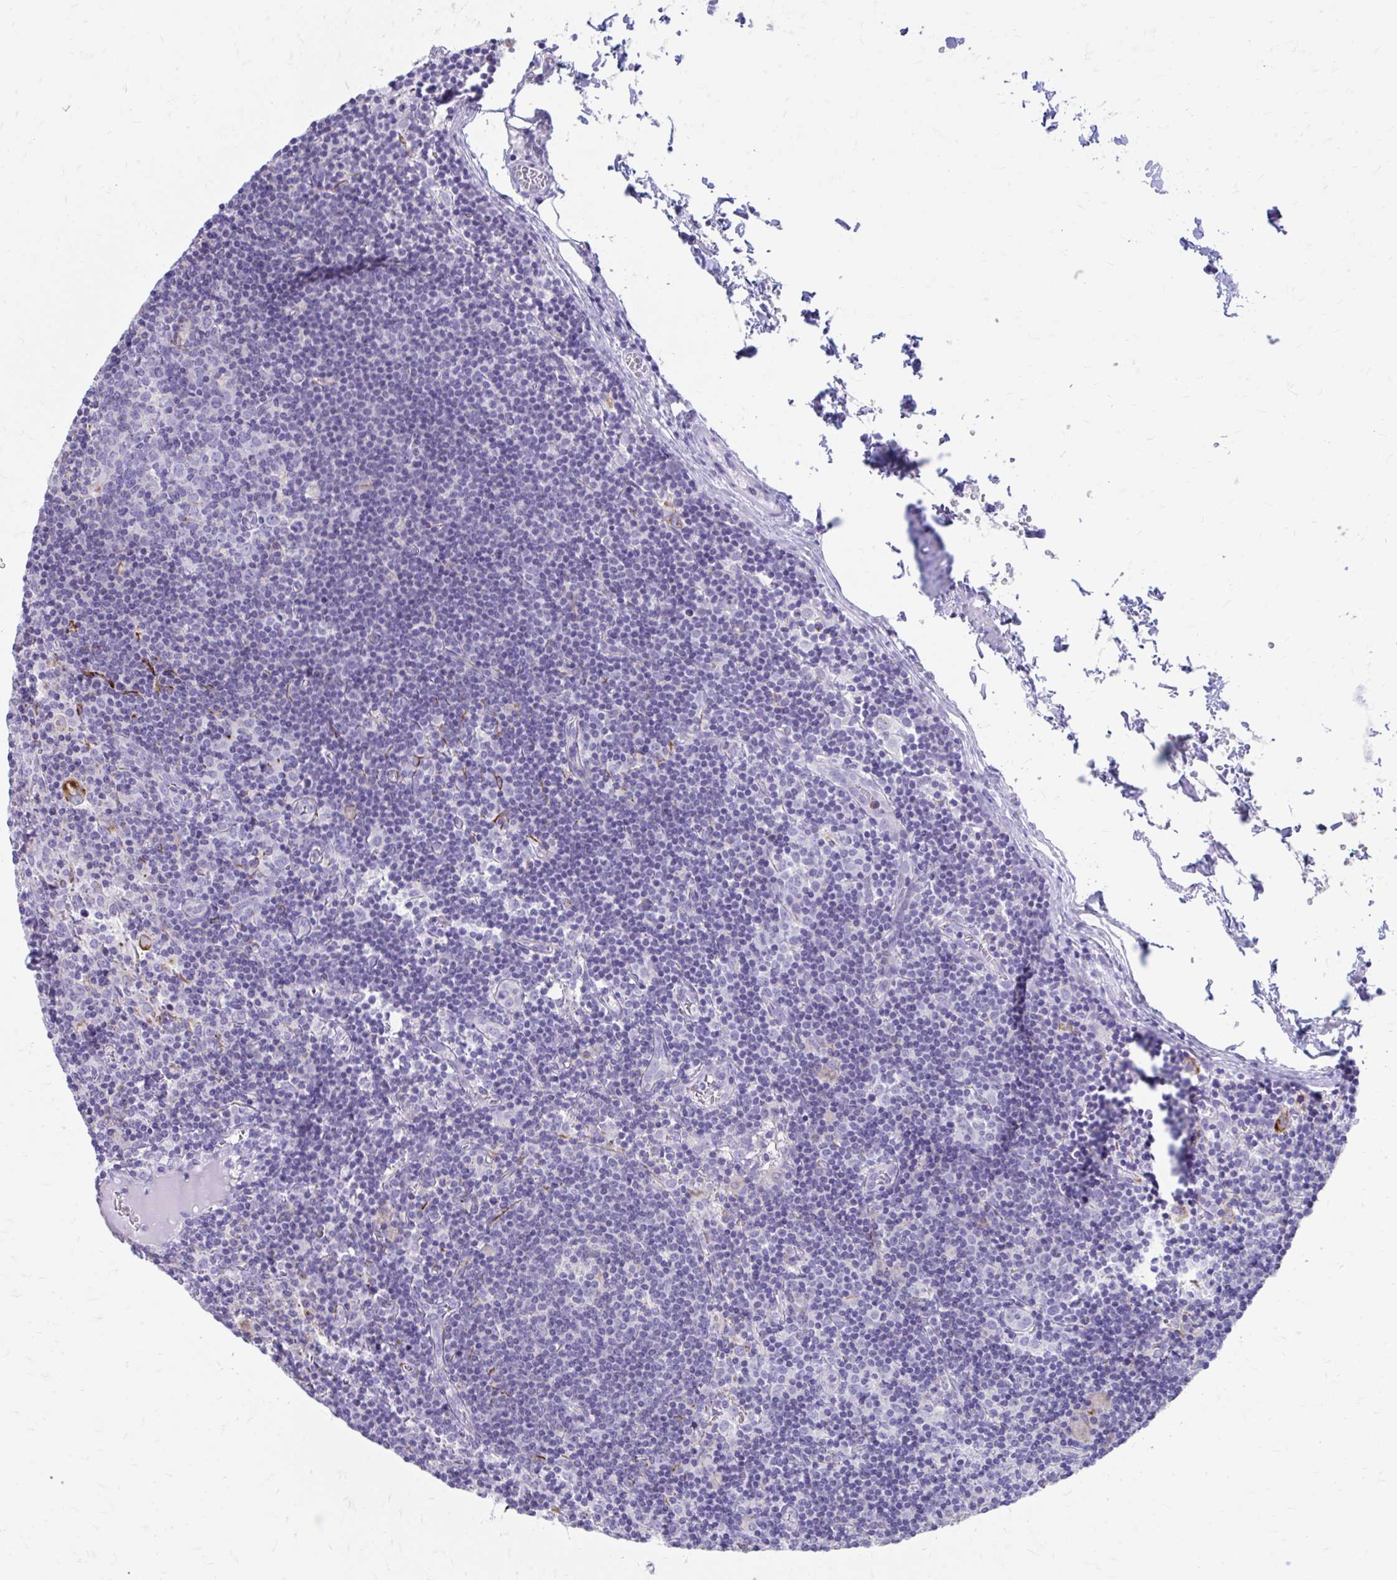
{"staining": {"intensity": "negative", "quantity": "none", "location": "none"}, "tissue": "lymph node", "cell_type": "Germinal center cells", "image_type": "normal", "snomed": [{"axis": "morphology", "description": "Normal tissue, NOS"}, {"axis": "topography", "description": "Lymph node"}], "caption": "The micrograph displays no staining of germinal center cells in benign lymph node.", "gene": "ZNF699", "patient": {"sex": "female", "age": 45}}